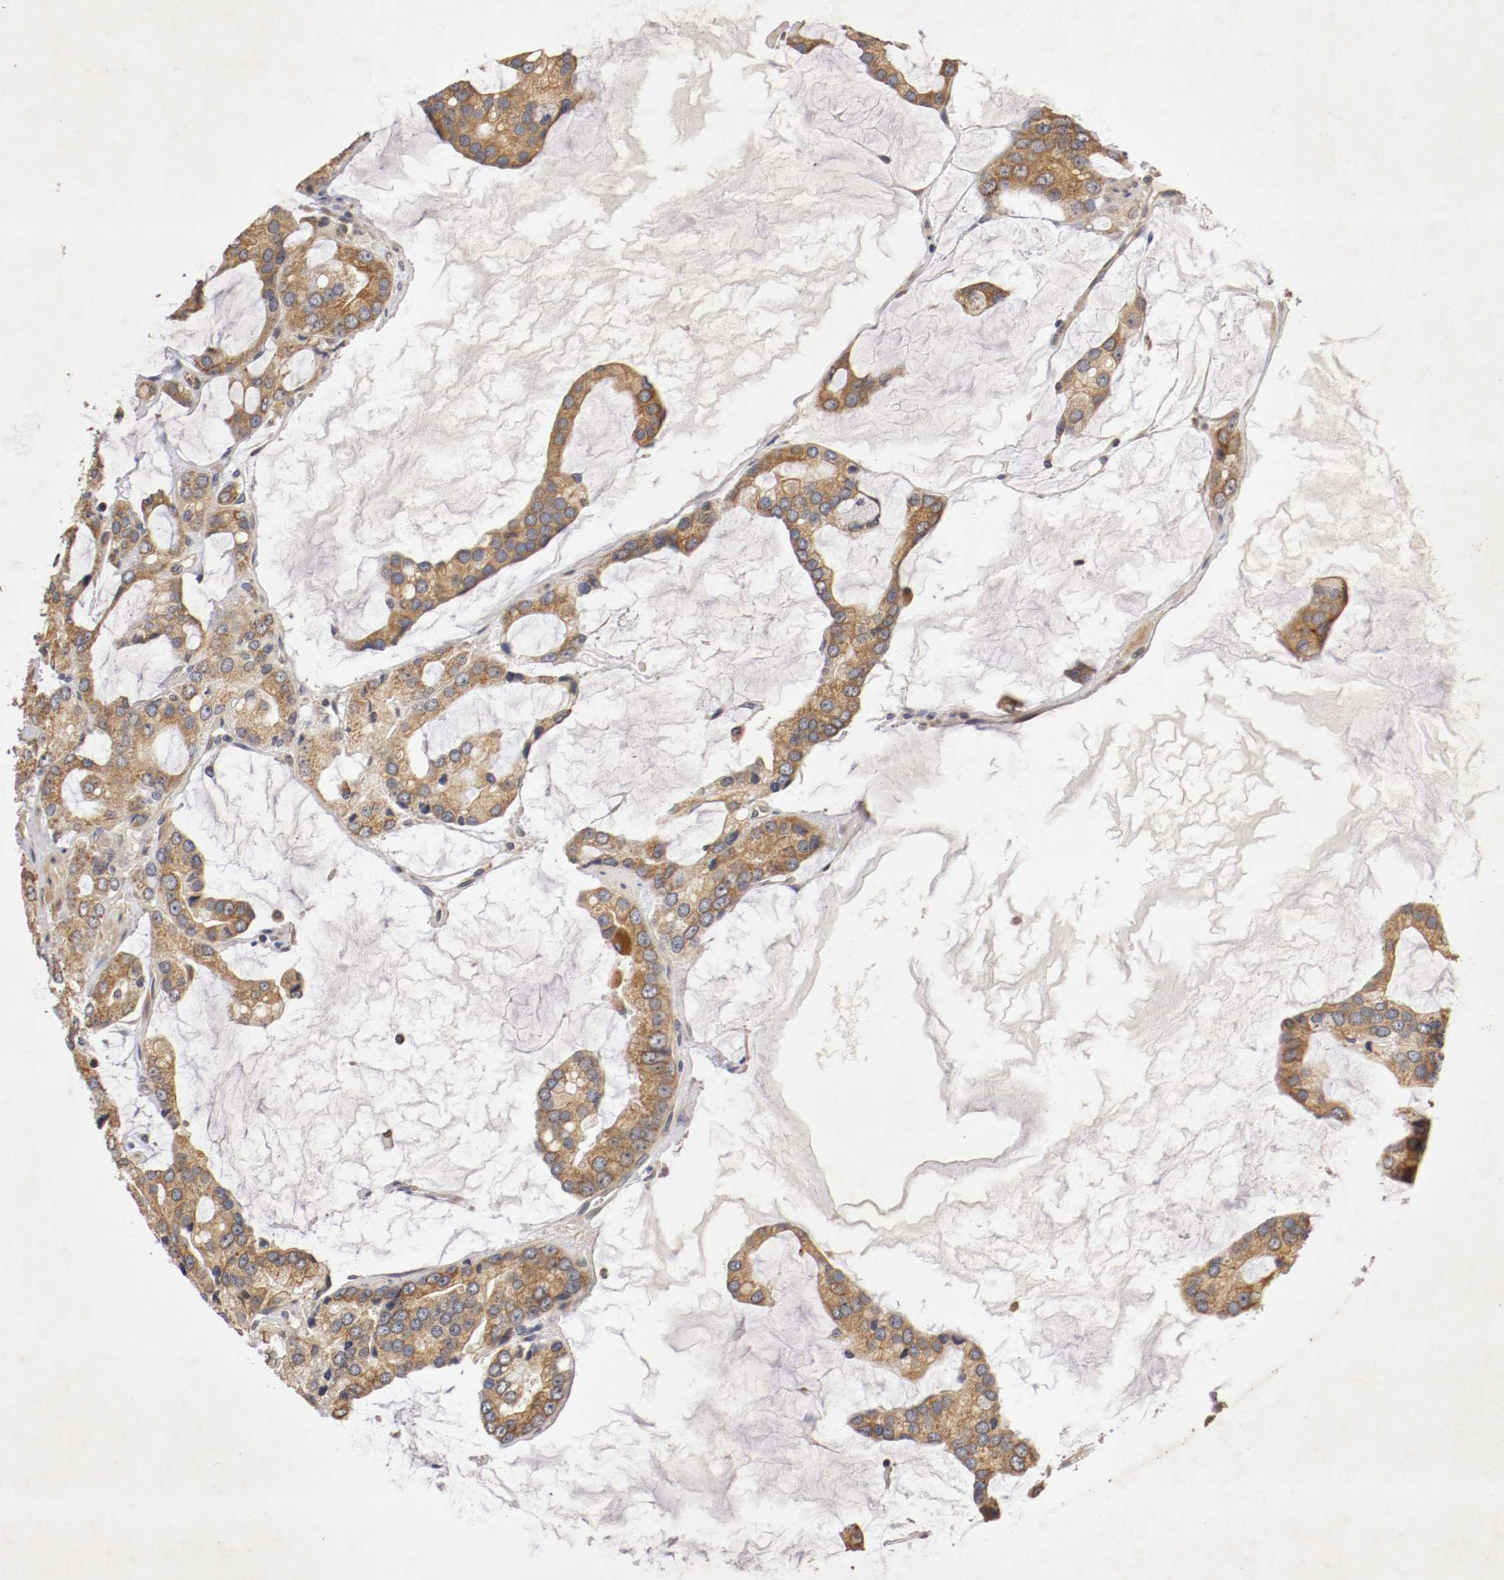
{"staining": {"intensity": "moderate", "quantity": ">75%", "location": "cytoplasmic/membranous"}, "tissue": "prostate cancer", "cell_type": "Tumor cells", "image_type": "cancer", "snomed": [{"axis": "morphology", "description": "Adenocarcinoma, High grade"}, {"axis": "topography", "description": "Prostate"}], "caption": "Moderate cytoplasmic/membranous expression for a protein is present in about >75% of tumor cells of prostate cancer (high-grade adenocarcinoma) using immunohistochemistry (IHC).", "gene": "VEZT", "patient": {"sex": "male", "age": 67}}